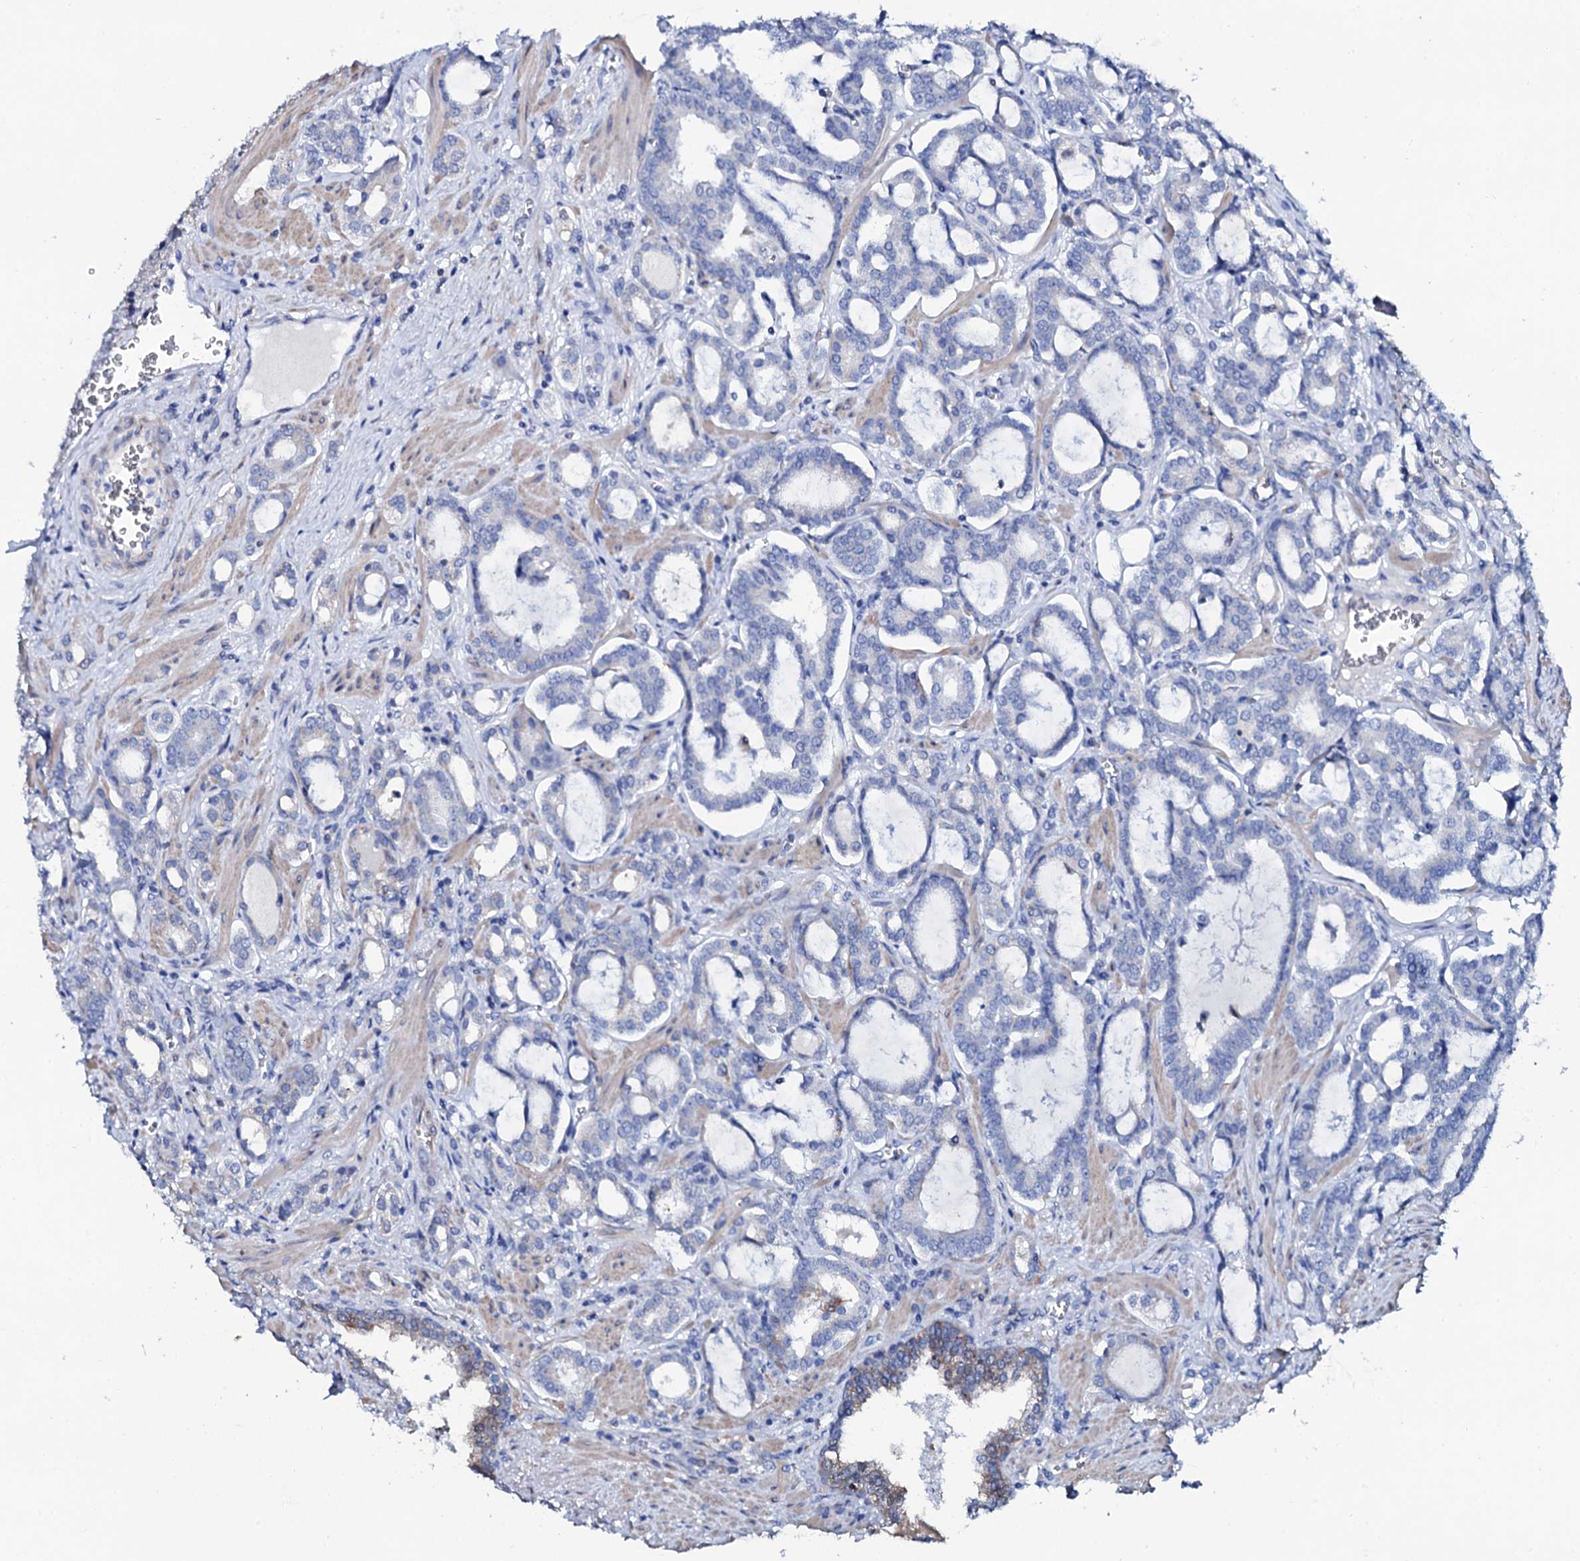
{"staining": {"intensity": "negative", "quantity": "none", "location": "none"}, "tissue": "prostate cancer", "cell_type": "Tumor cells", "image_type": "cancer", "snomed": [{"axis": "morphology", "description": "Adenocarcinoma, High grade"}, {"axis": "topography", "description": "Prostate and seminal vesicle, NOS"}], "caption": "There is no significant staining in tumor cells of high-grade adenocarcinoma (prostate).", "gene": "GLB1L3", "patient": {"sex": "male", "age": 67}}